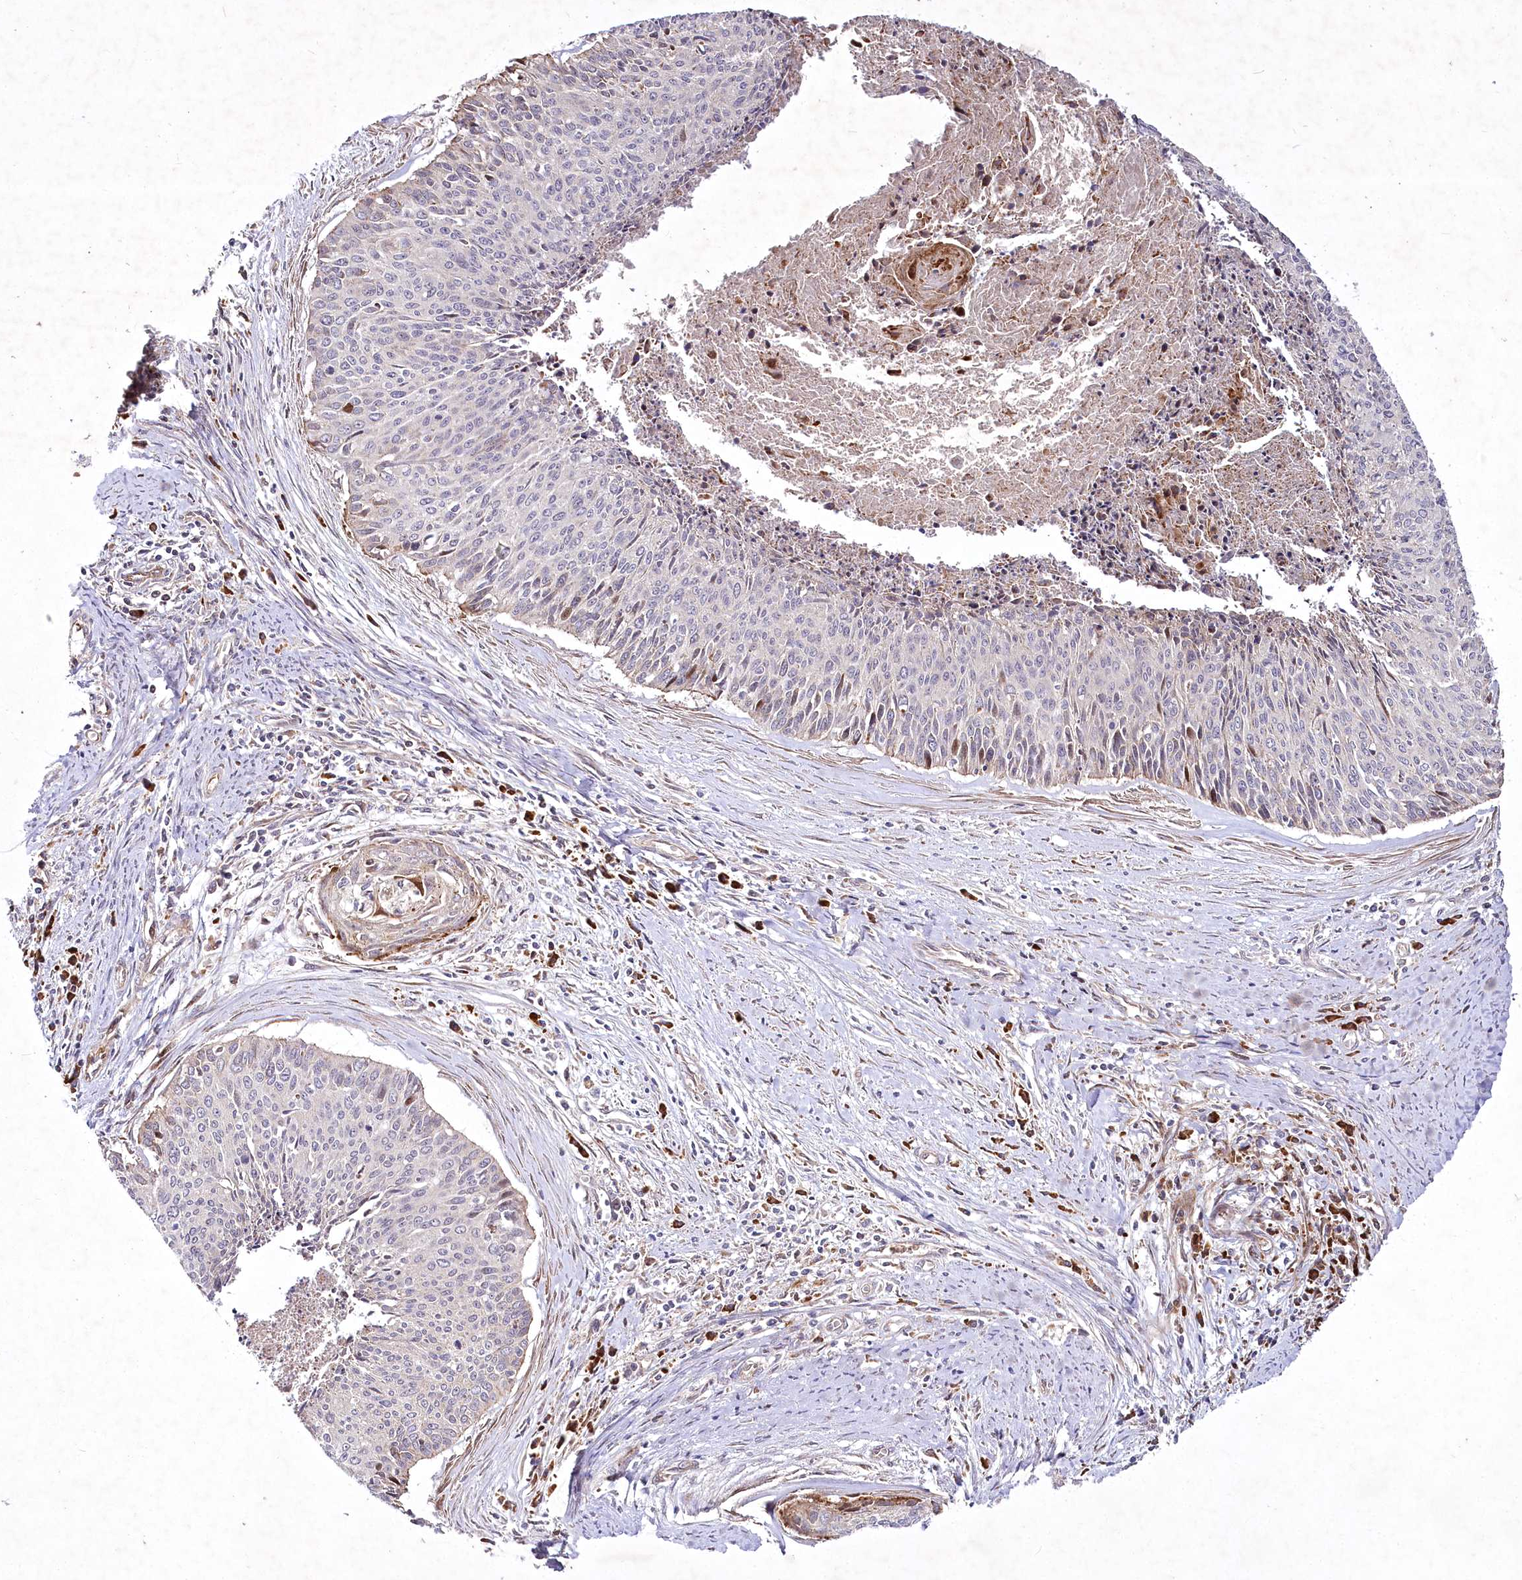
{"staining": {"intensity": "negative", "quantity": "none", "location": "none"}, "tissue": "cervical cancer", "cell_type": "Tumor cells", "image_type": "cancer", "snomed": [{"axis": "morphology", "description": "Squamous cell carcinoma, NOS"}, {"axis": "topography", "description": "Cervix"}], "caption": "This is an immunohistochemistry (IHC) photomicrograph of cervical cancer. There is no expression in tumor cells.", "gene": "PSTK", "patient": {"sex": "female", "age": 55}}